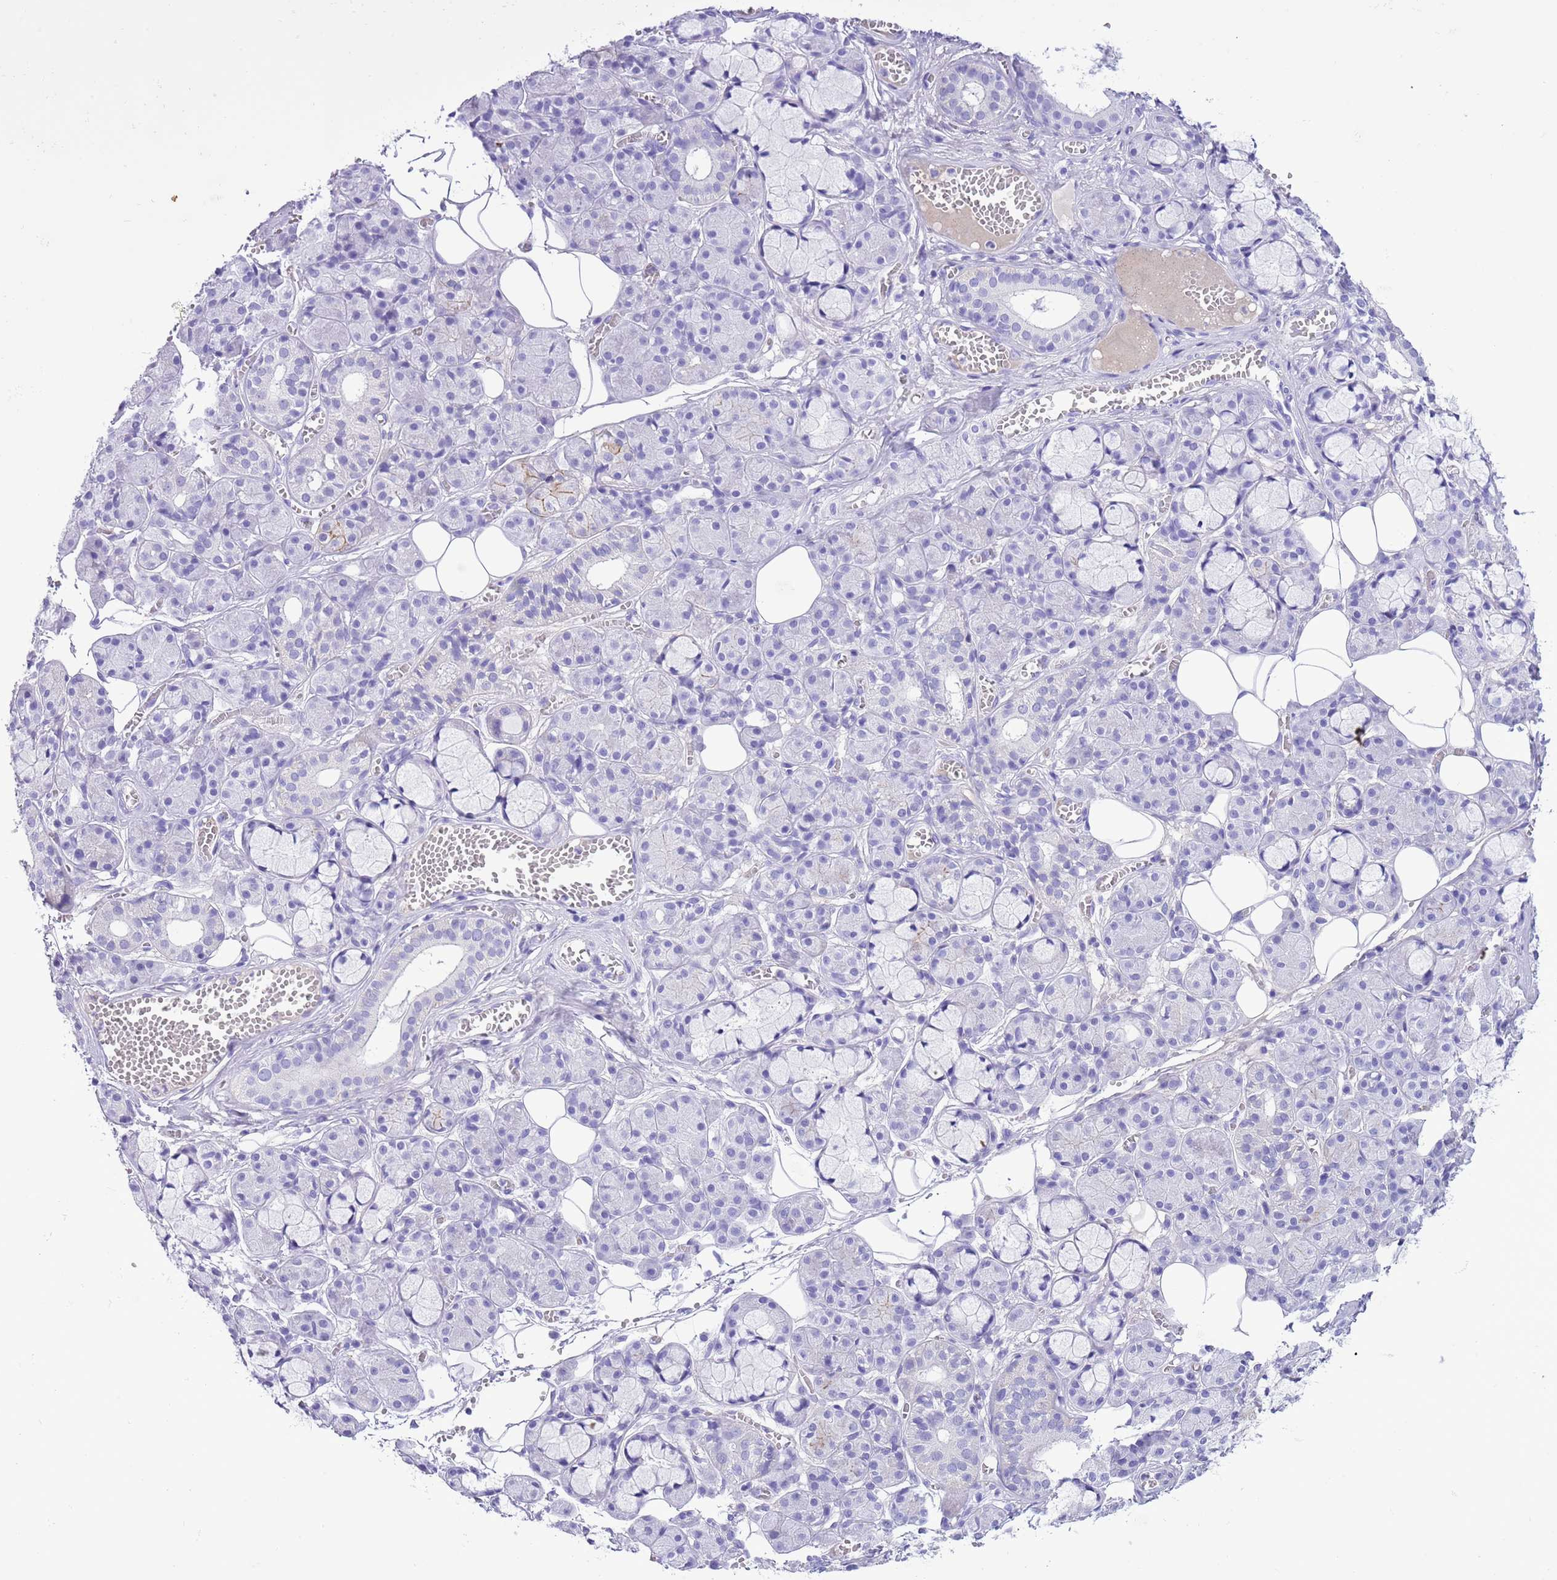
{"staining": {"intensity": "negative", "quantity": "none", "location": "none"}, "tissue": "salivary gland", "cell_type": "Glandular cells", "image_type": "normal", "snomed": [{"axis": "morphology", "description": "Normal tissue, NOS"}, {"axis": "topography", "description": "Salivary gland"}], "caption": "High power microscopy image of an immunohistochemistry (IHC) image of unremarkable salivary gland, revealing no significant positivity in glandular cells.", "gene": "TBC1D10B", "patient": {"sex": "male", "age": 63}}